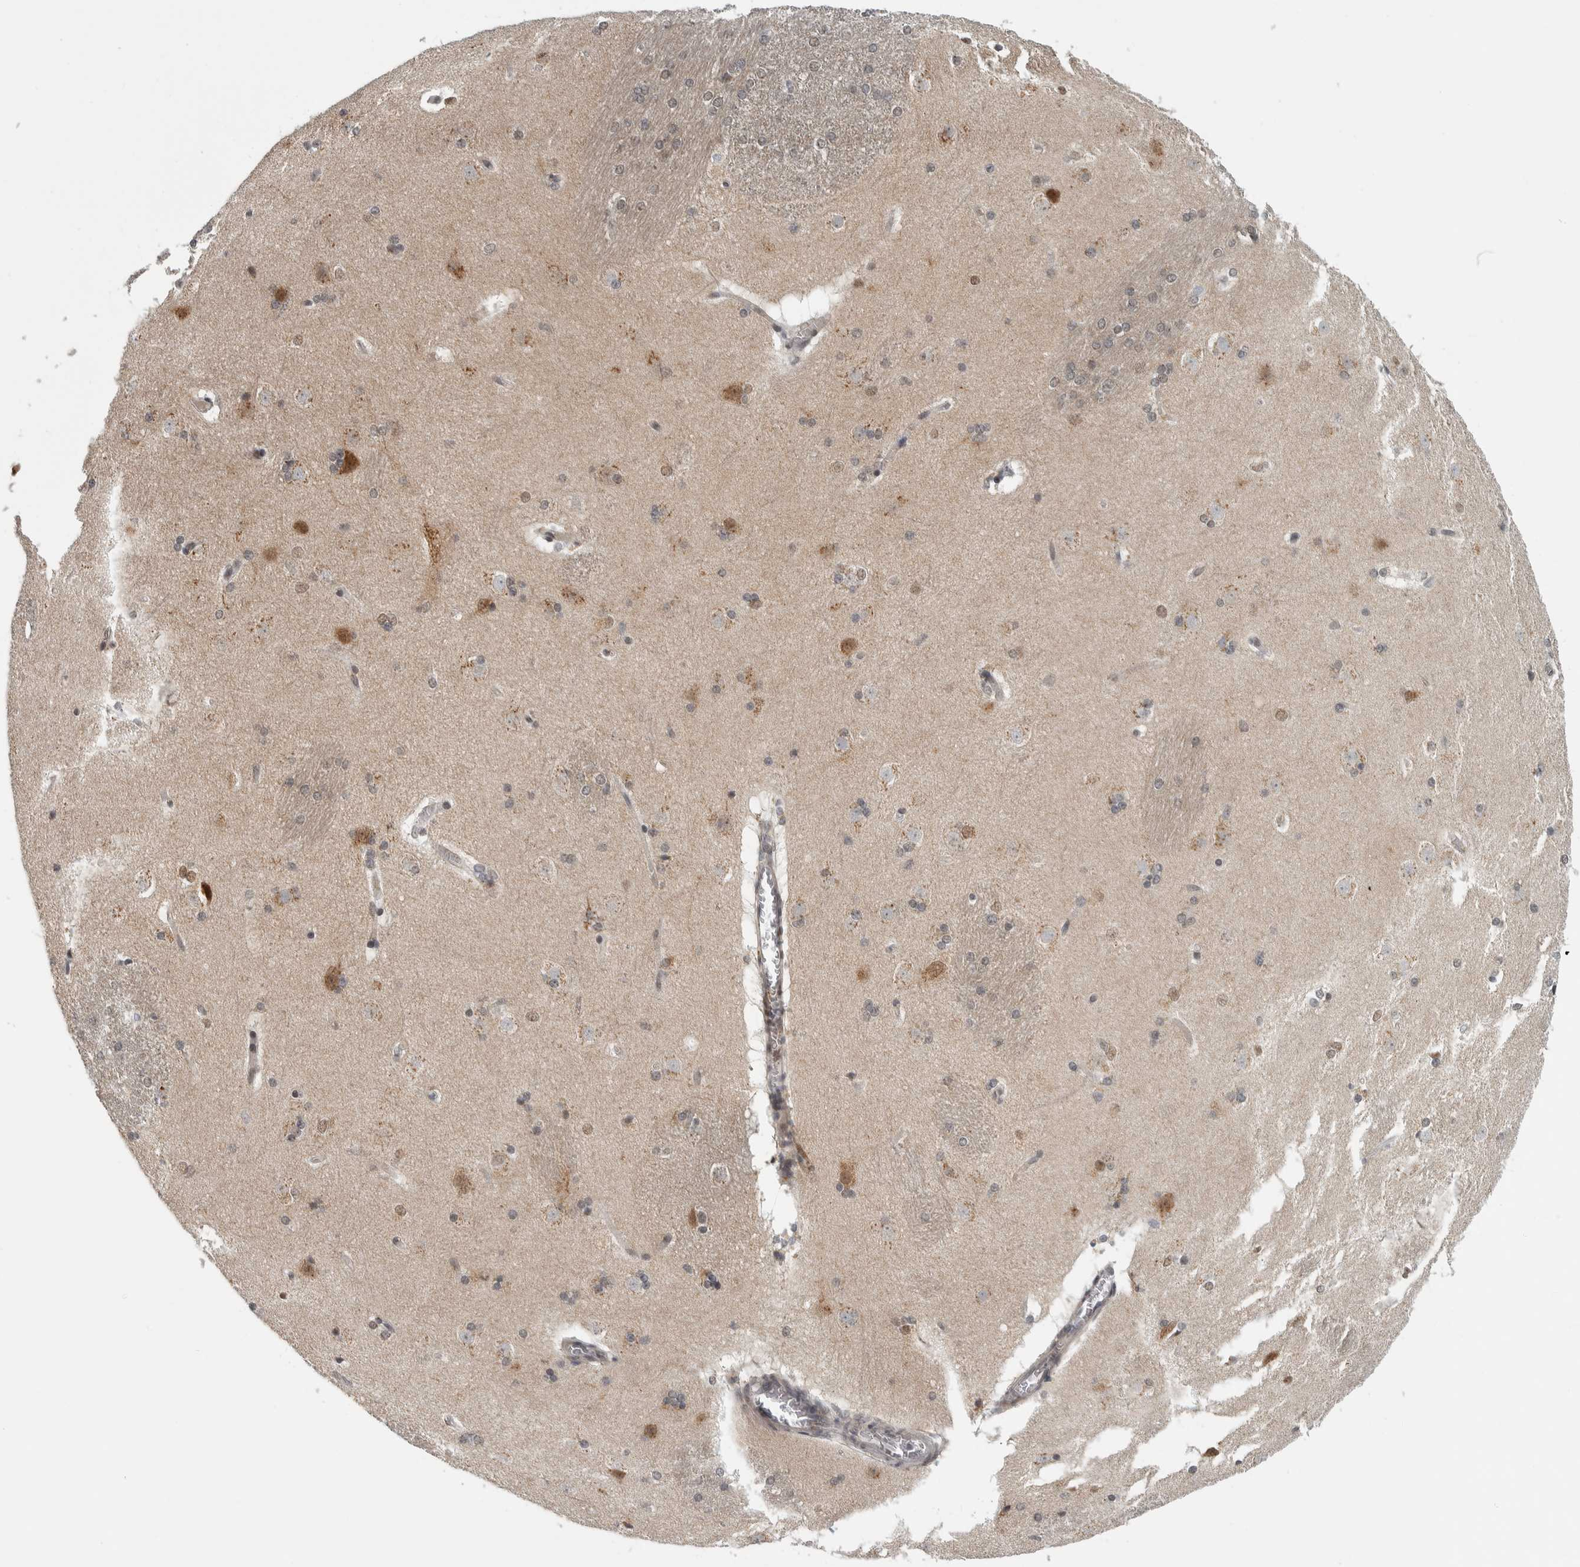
{"staining": {"intensity": "moderate", "quantity": "<25%", "location": "cytoplasmic/membranous,nuclear"}, "tissue": "caudate", "cell_type": "Glial cells", "image_type": "normal", "snomed": [{"axis": "morphology", "description": "Normal tissue, NOS"}, {"axis": "topography", "description": "Lateral ventricle wall"}], "caption": "Protein staining of unremarkable caudate exhibits moderate cytoplasmic/membranous,nuclear expression in approximately <25% of glial cells.", "gene": "ZMYND8", "patient": {"sex": "female", "age": 19}}